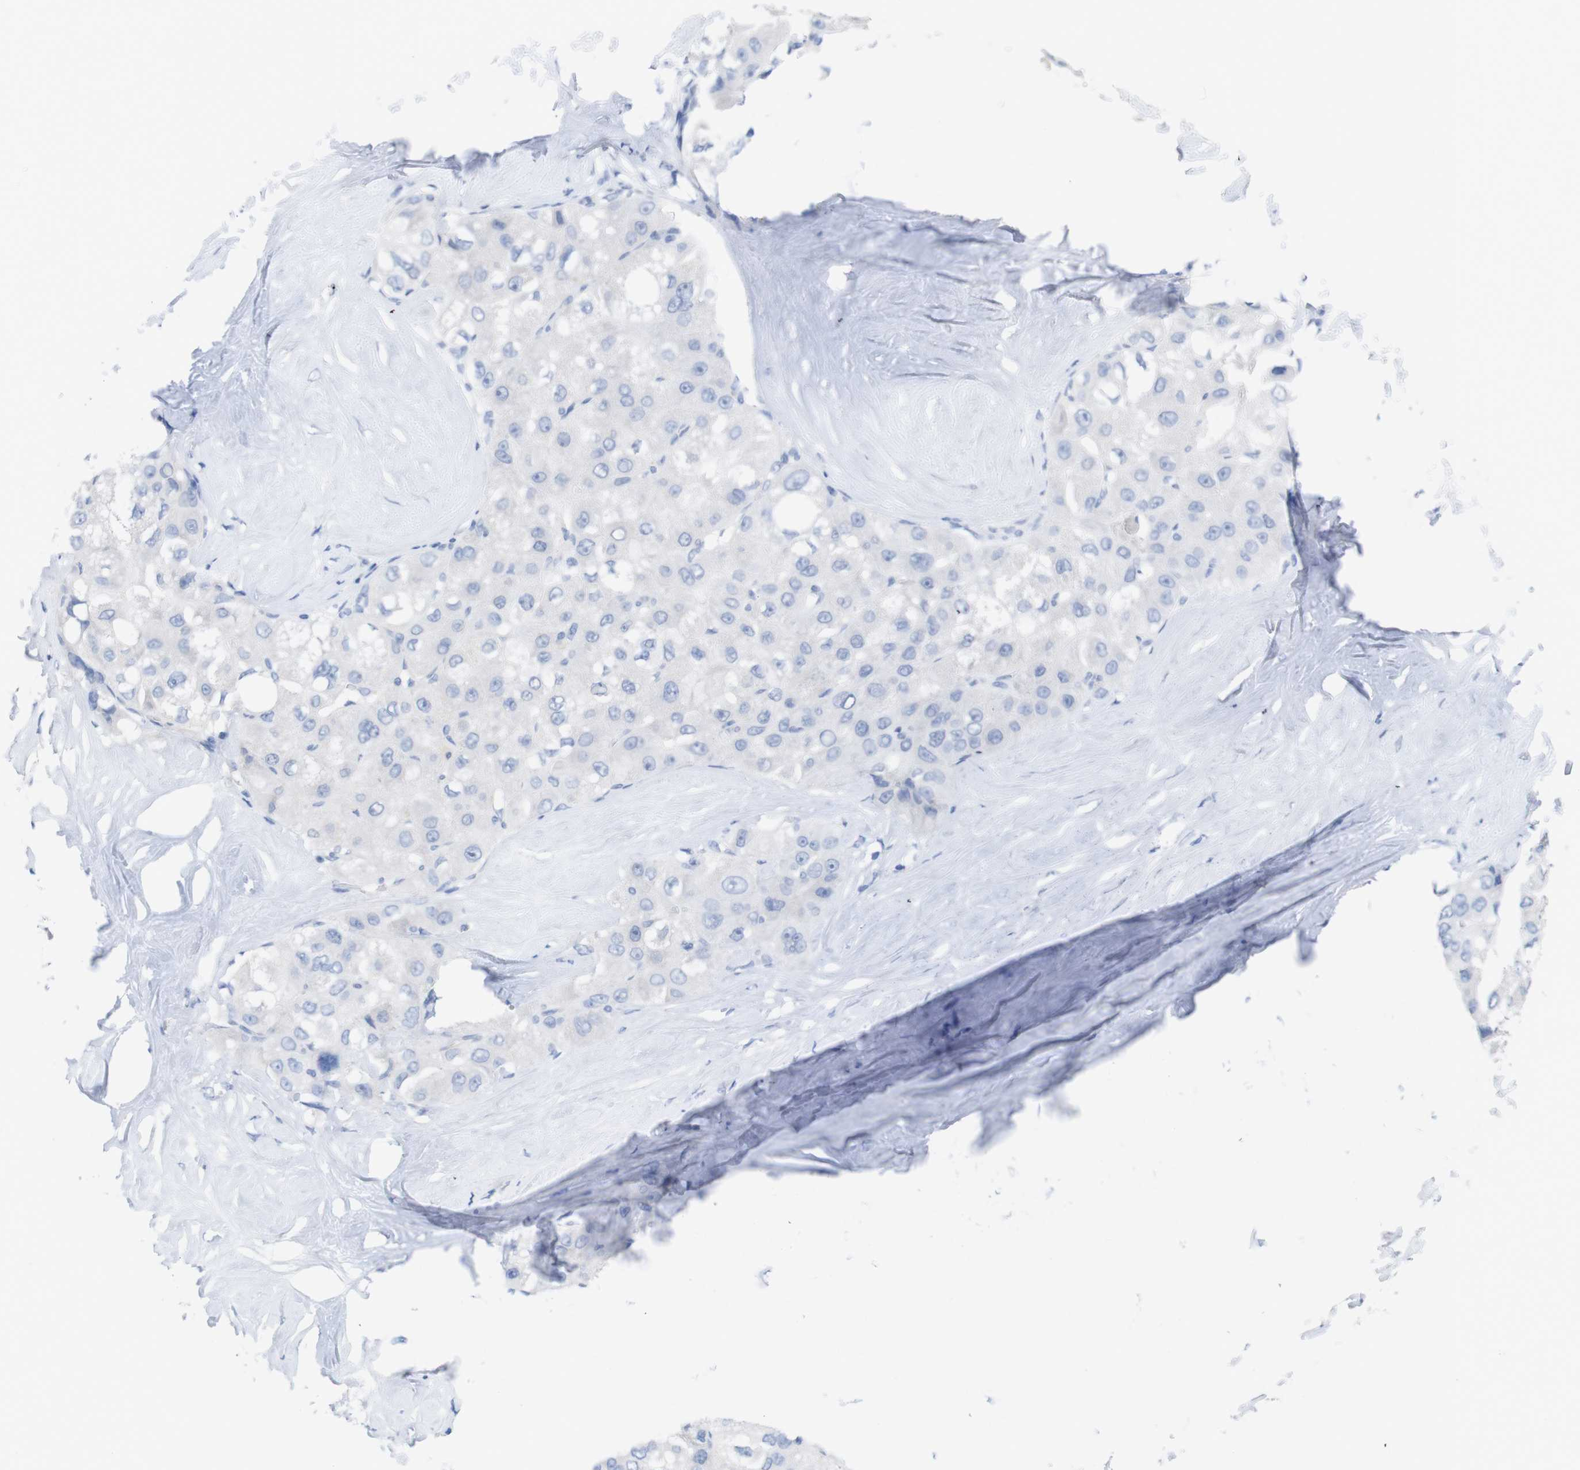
{"staining": {"intensity": "negative", "quantity": "none", "location": "none"}, "tissue": "liver cancer", "cell_type": "Tumor cells", "image_type": "cancer", "snomed": [{"axis": "morphology", "description": "Carcinoma, Hepatocellular, NOS"}, {"axis": "topography", "description": "Liver"}], "caption": "A high-resolution photomicrograph shows IHC staining of liver cancer, which reveals no significant positivity in tumor cells. (Stains: DAB immunohistochemistry (IHC) with hematoxylin counter stain, Microscopy: brightfield microscopy at high magnification).", "gene": "PNMA1", "patient": {"sex": "male", "age": 80}}